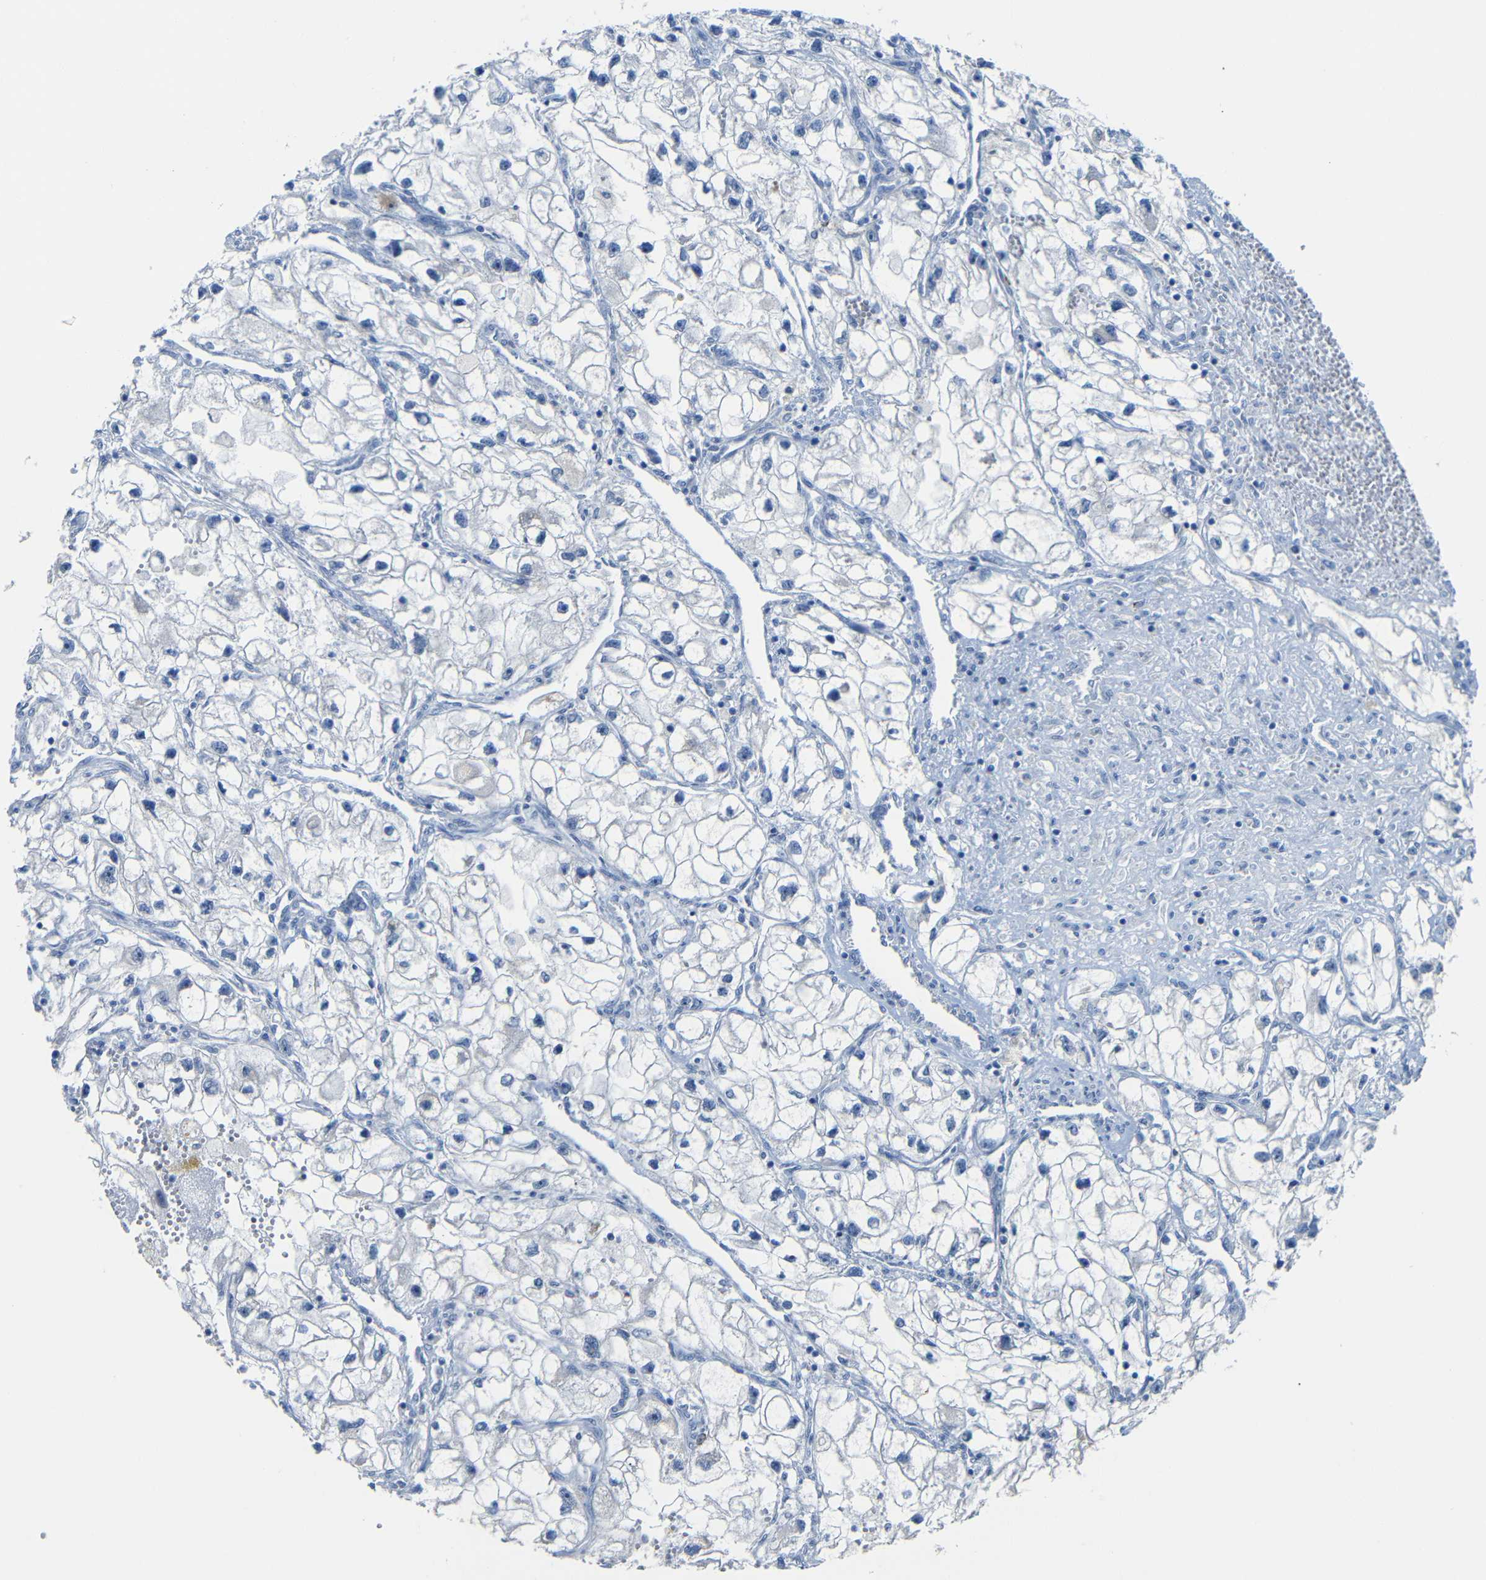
{"staining": {"intensity": "negative", "quantity": "none", "location": "none"}, "tissue": "renal cancer", "cell_type": "Tumor cells", "image_type": "cancer", "snomed": [{"axis": "morphology", "description": "Adenocarcinoma, NOS"}, {"axis": "topography", "description": "Kidney"}], "caption": "Tumor cells show no significant positivity in renal cancer (adenocarcinoma).", "gene": "C15orf48", "patient": {"sex": "female", "age": 70}}